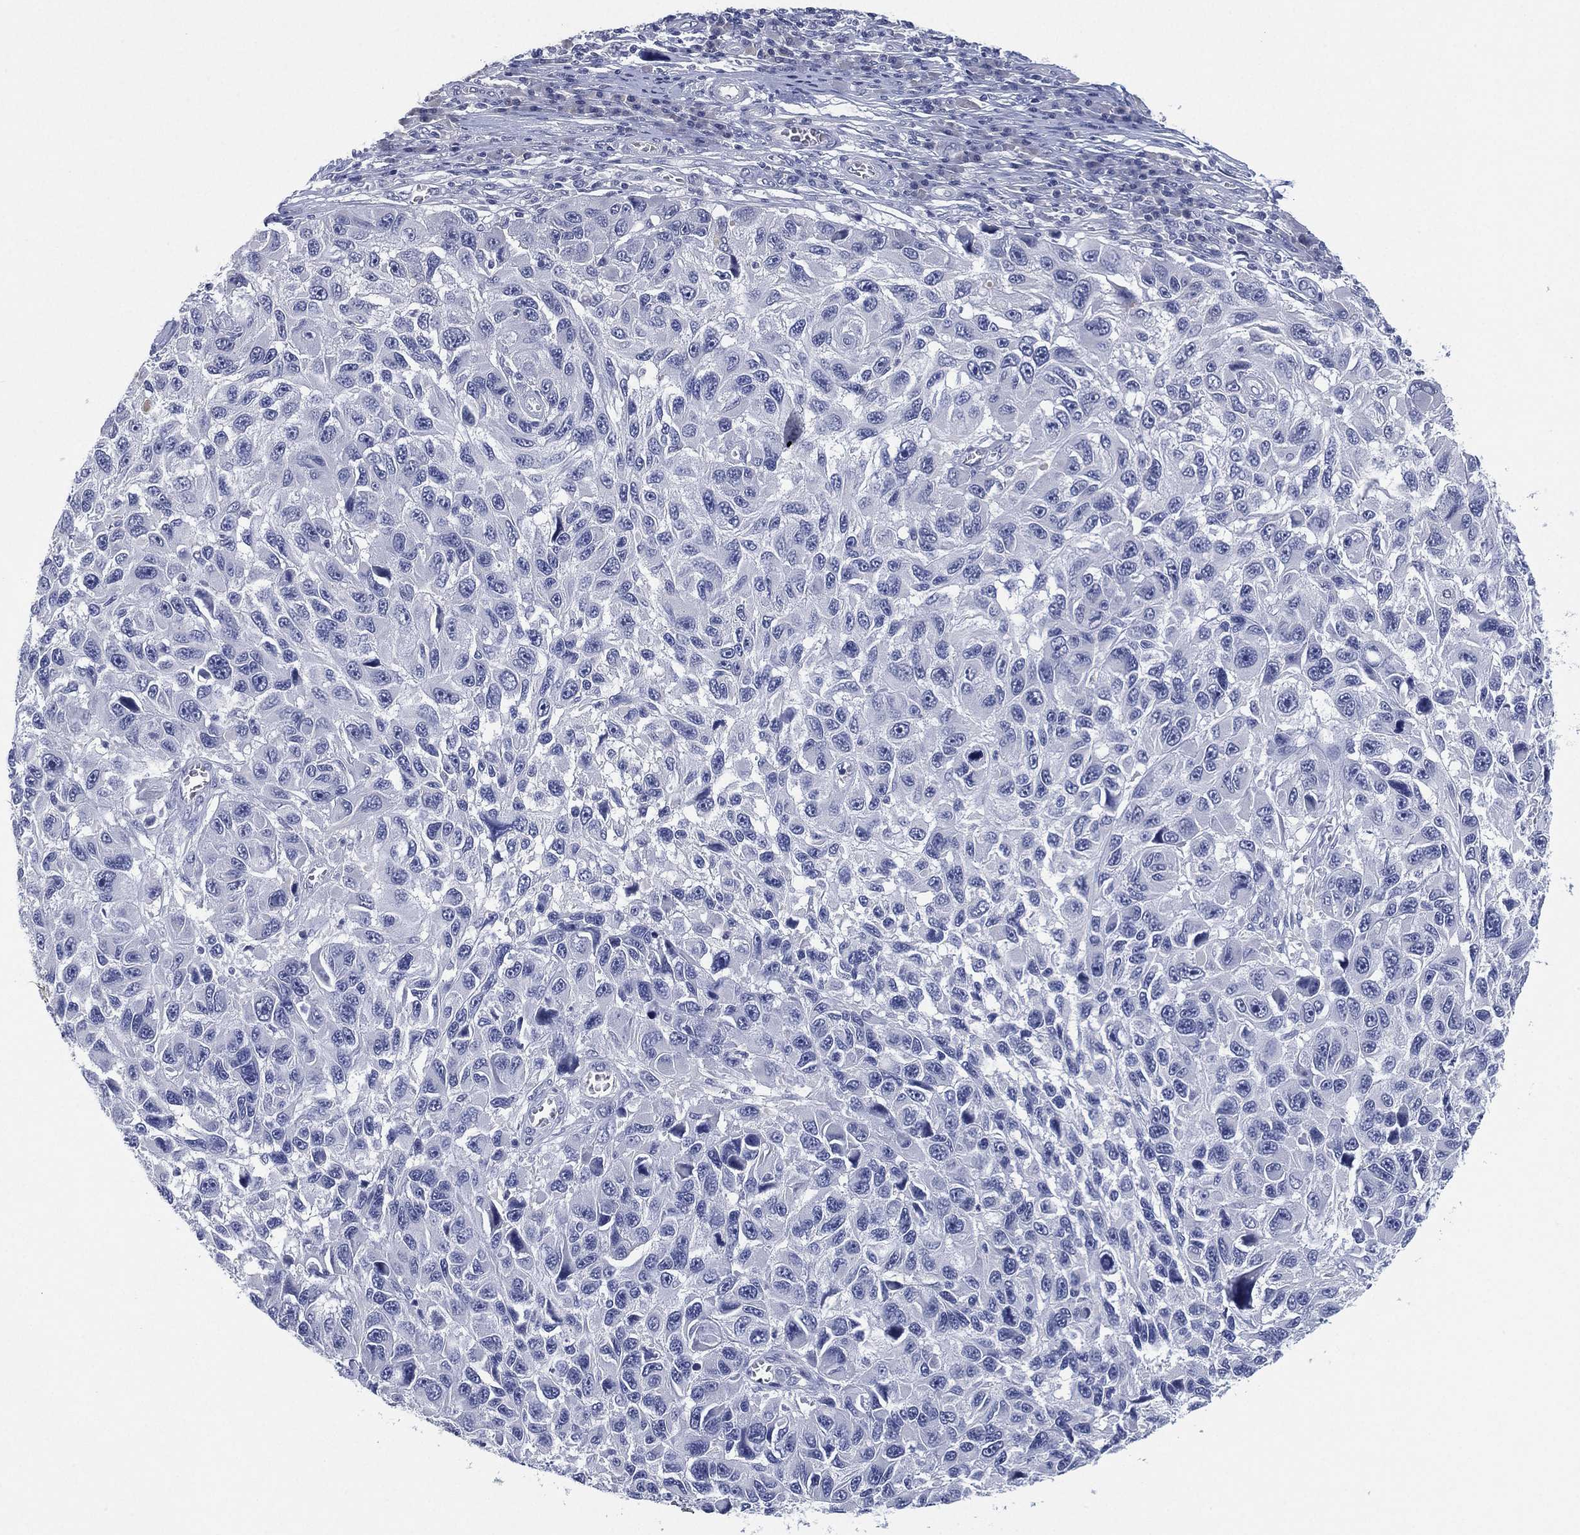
{"staining": {"intensity": "negative", "quantity": "none", "location": "none"}, "tissue": "melanoma", "cell_type": "Tumor cells", "image_type": "cancer", "snomed": [{"axis": "morphology", "description": "Malignant melanoma, NOS"}, {"axis": "topography", "description": "Skin"}], "caption": "Immunohistochemistry (IHC) image of neoplastic tissue: melanoma stained with DAB (3,3'-diaminobenzidine) demonstrates no significant protein staining in tumor cells.", "gene": "KRT35", "patient": {"sex": "male", "age": 53}}